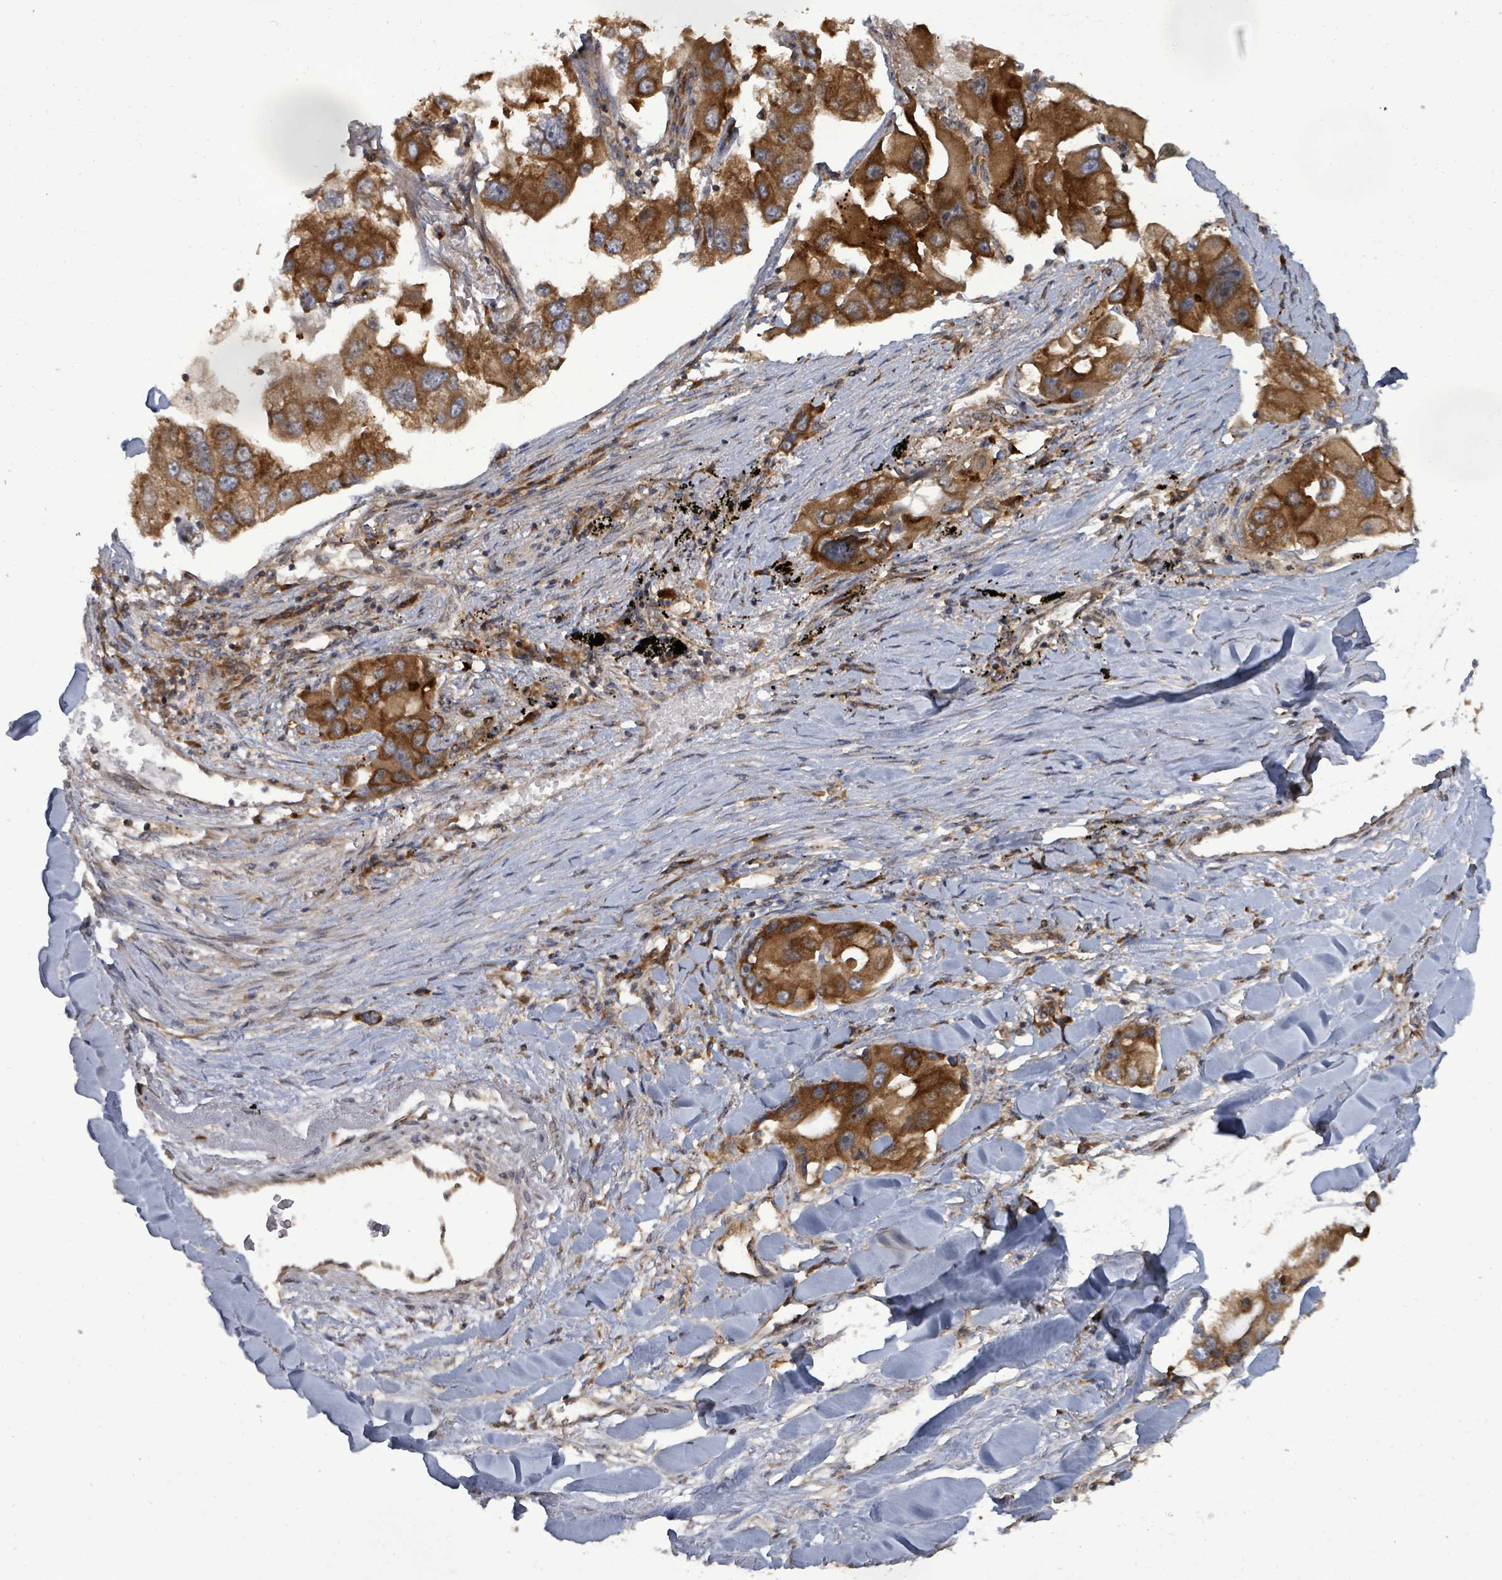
{"staining": {"intensity": "strong", "quantity": ">75%", "location": "cytoplasmic/membranous"}, "tissue": "lung cancer", "cell_type": "Tumor cells", "image_type": "cancer", "snomed": [{"axis": "morphology", "description": "Adenocarcinoma, NOS"}, {"axis": "topography", "description": "Lung"}], "caption": "IHC (DAB (3,3'-diaminobenzidine)) staining of human adenocarcinoma (lung) reveals strong cytoplasmic/membranous protein expression in approximately >75% of tumor cells.", "gene": "EIF3C", "patient": {"sex": "female", "age": 54}}